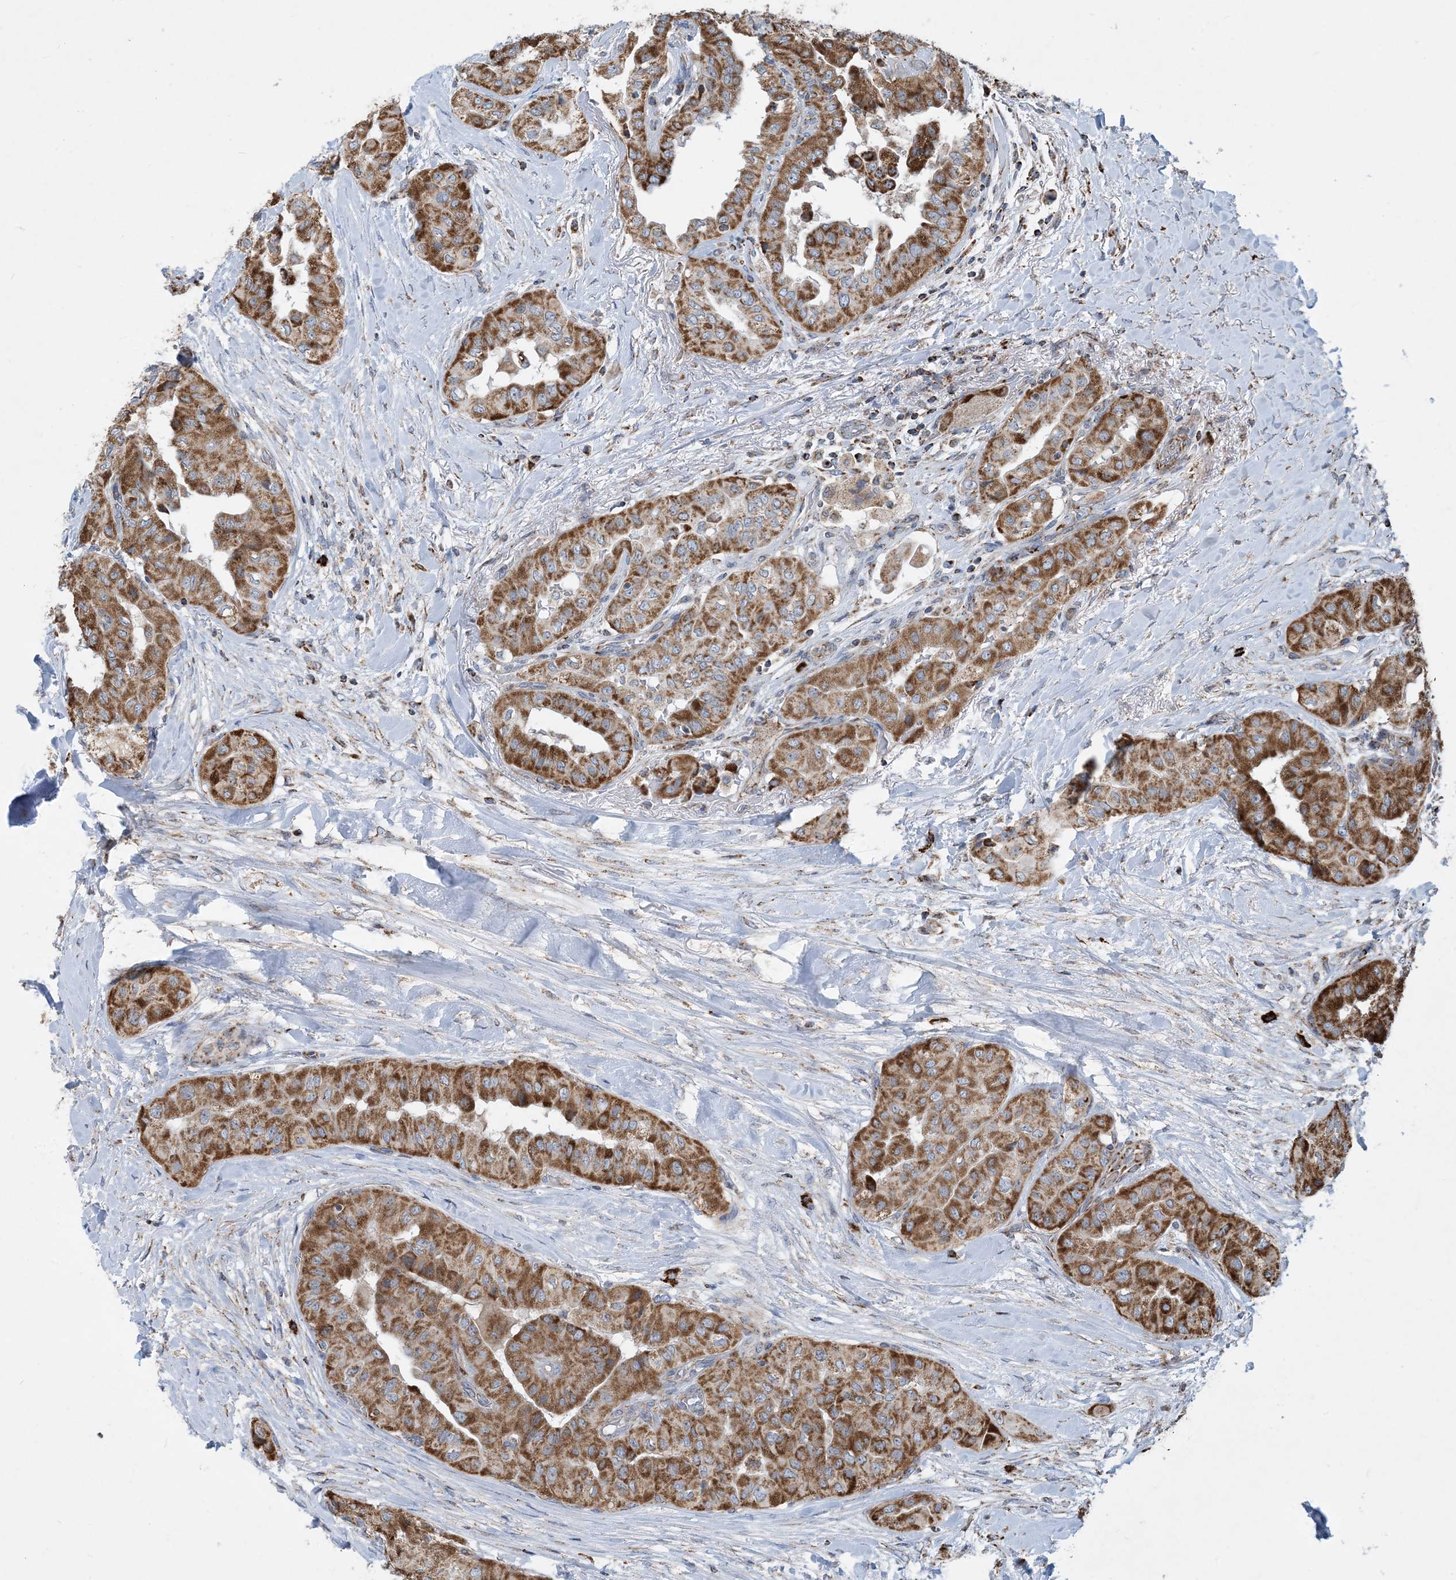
{"staining": {"intensity": "moderate", "quantity": ">75%", "location": "cytoplasmic/membranous"}, "tissue": "thyroid cancer", "cell_type": "Tumor cells", "image_type": "cancer", "snomed": [{"axis": "morphology", "description": "Papillary adenocarcinoma, NOS"}, {"axis": "topography", "description": "Thyroid gland"}], "caption": "Tumor cells display moderate cytoplasmic/membranous expression in approximately >75% of cells in thyroid cancer.", "gene": "PCDHGA1", "patient": {"sex": "female", "age": 59}}